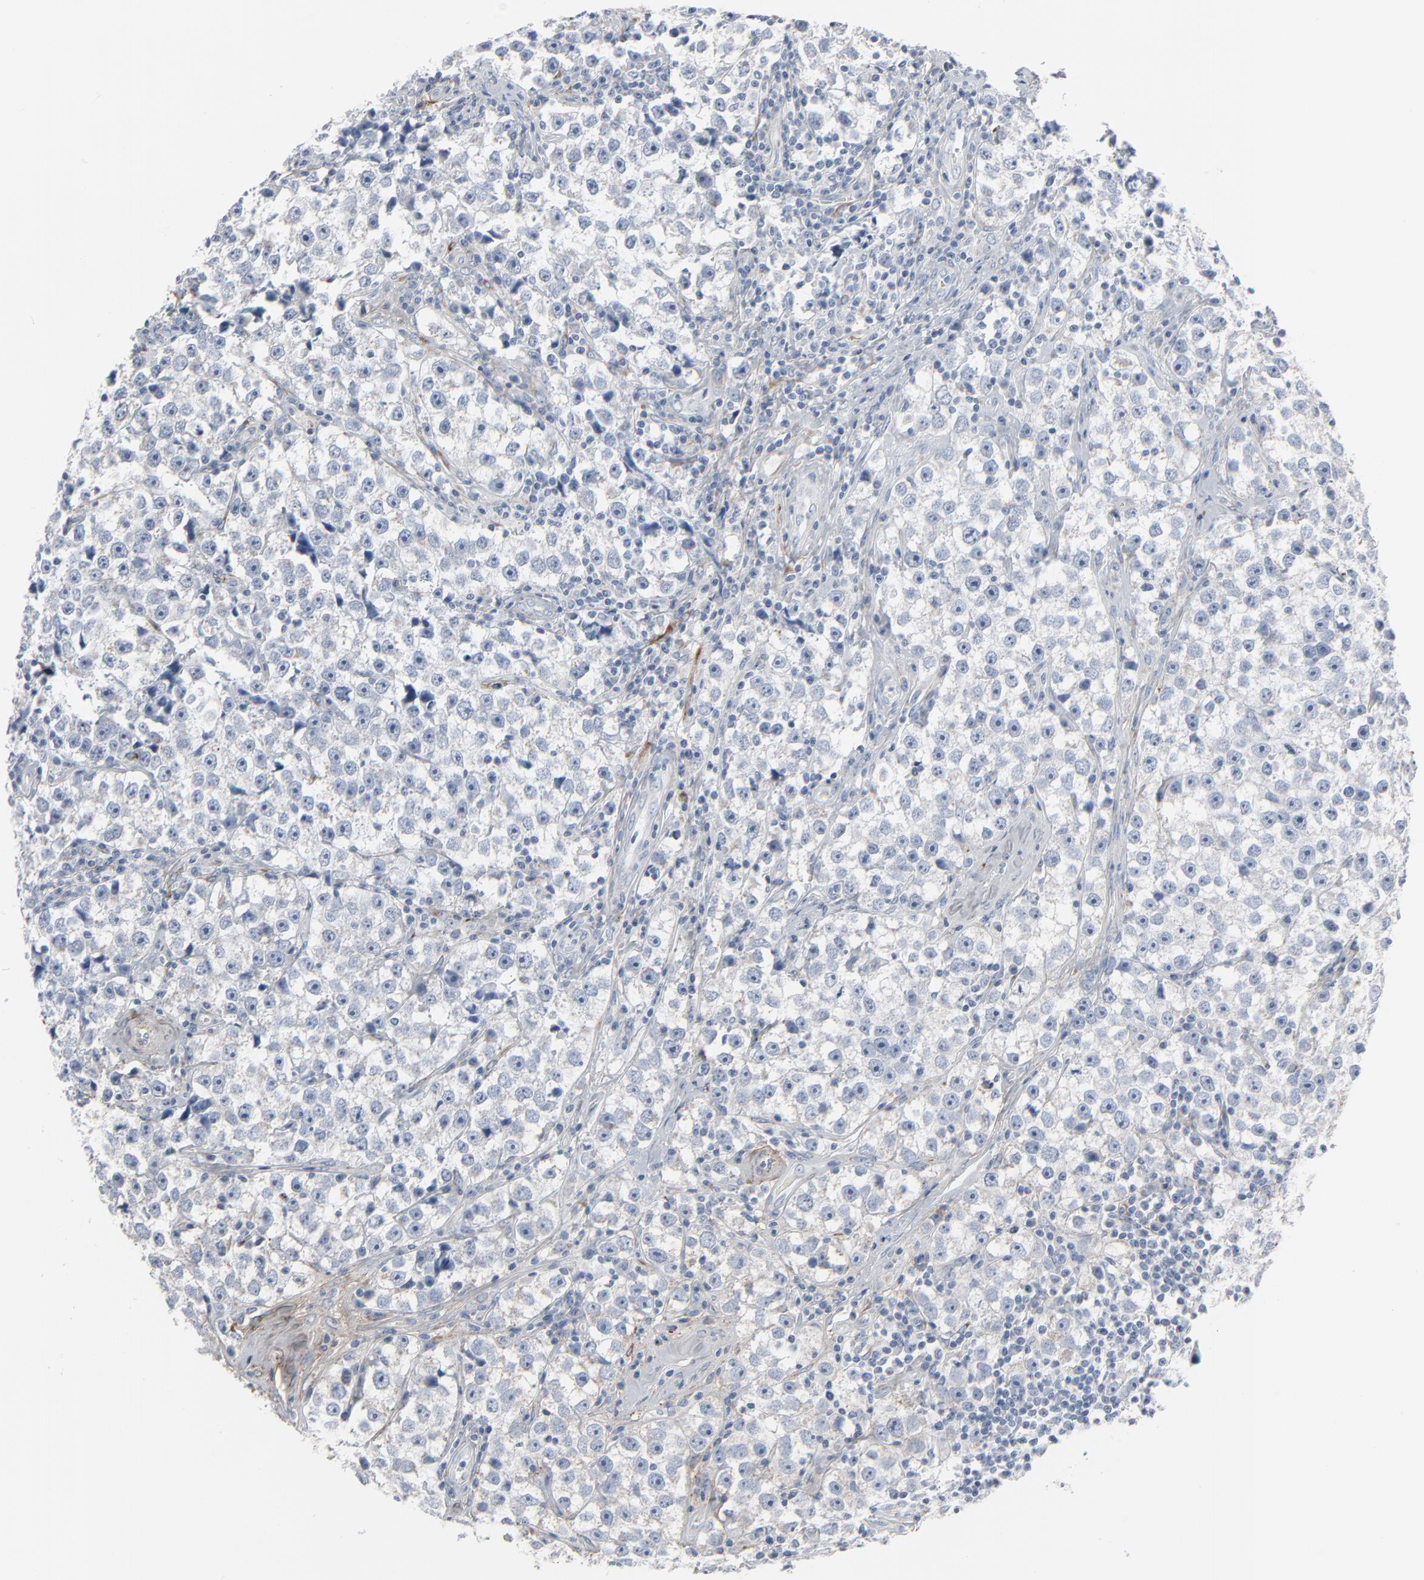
{"staining": {"intensity": "negative", "quantity": "none", "location": "none"}, "tissue": "testis cancer", "cell_type": "Tumor cells", "image_type": "cancer", "snomed": [{"axis": "morphology", "description": "Seminoma, NOS"}, {"axis": "topography", "description": "Testis"}], "caption": "This is an immunohistochemistry (IHC) histopathology image of testis cancer. There is no expression in tumor cells.", "gene": "BGN", "patient": {"sex": "male", "age": 32}}